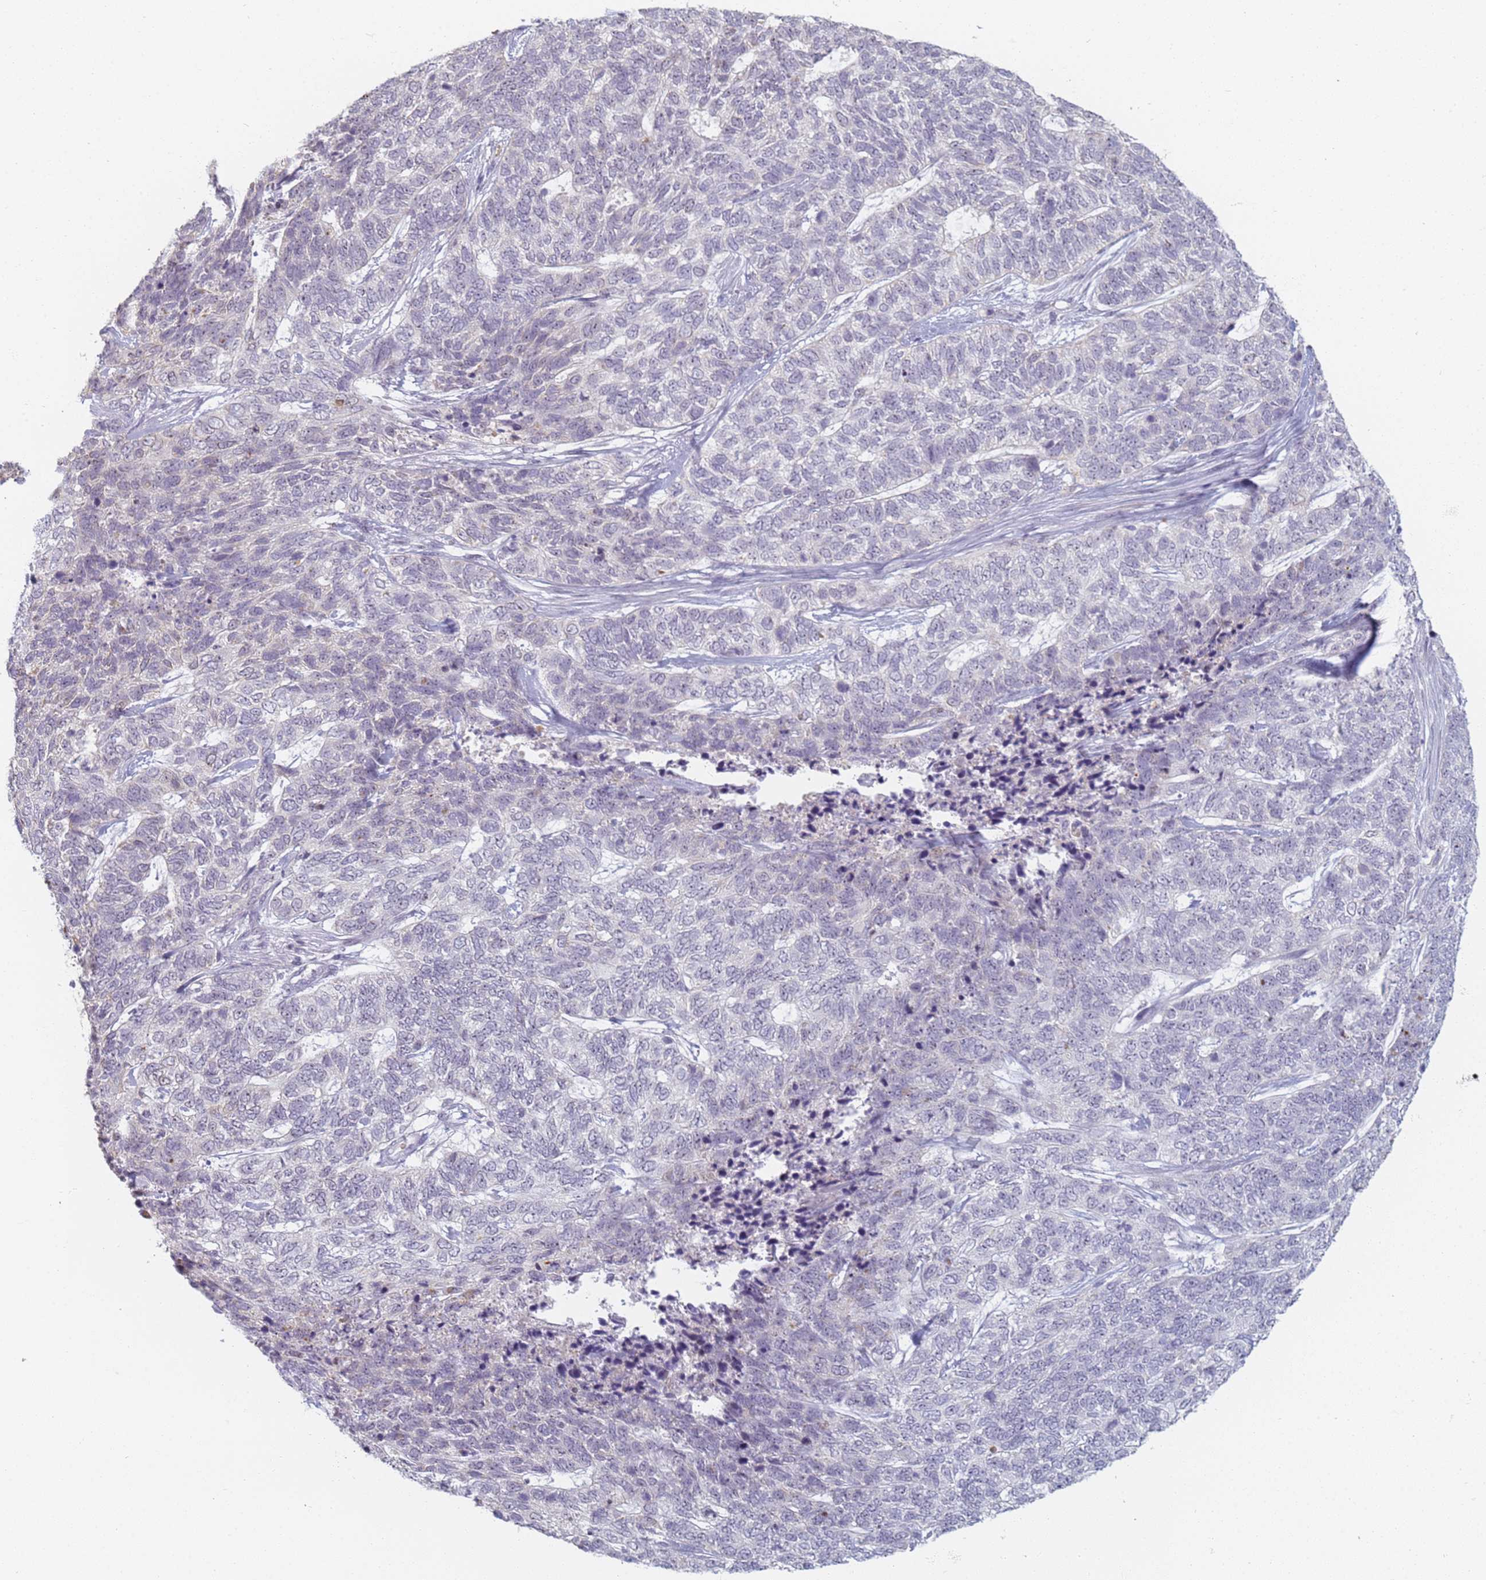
{"staining": {"intensity": "negative", "quantity": "none", "location": "none"}, "tissue": "skin cancer", "cell_type": "Tumor cells", "image_type": "cancer", "snomed": [{"axis": "morphology", "description": "Basal cell carcinoma"}, {"axis": "topography", "description": "Skin"}], "caption": "This is an IHC micrograph of skin basal cell carcinoma. There is no positivity in tumor cells.", "gene": "SLC38A9", "patient": {"sex": "female", "age": 65}}